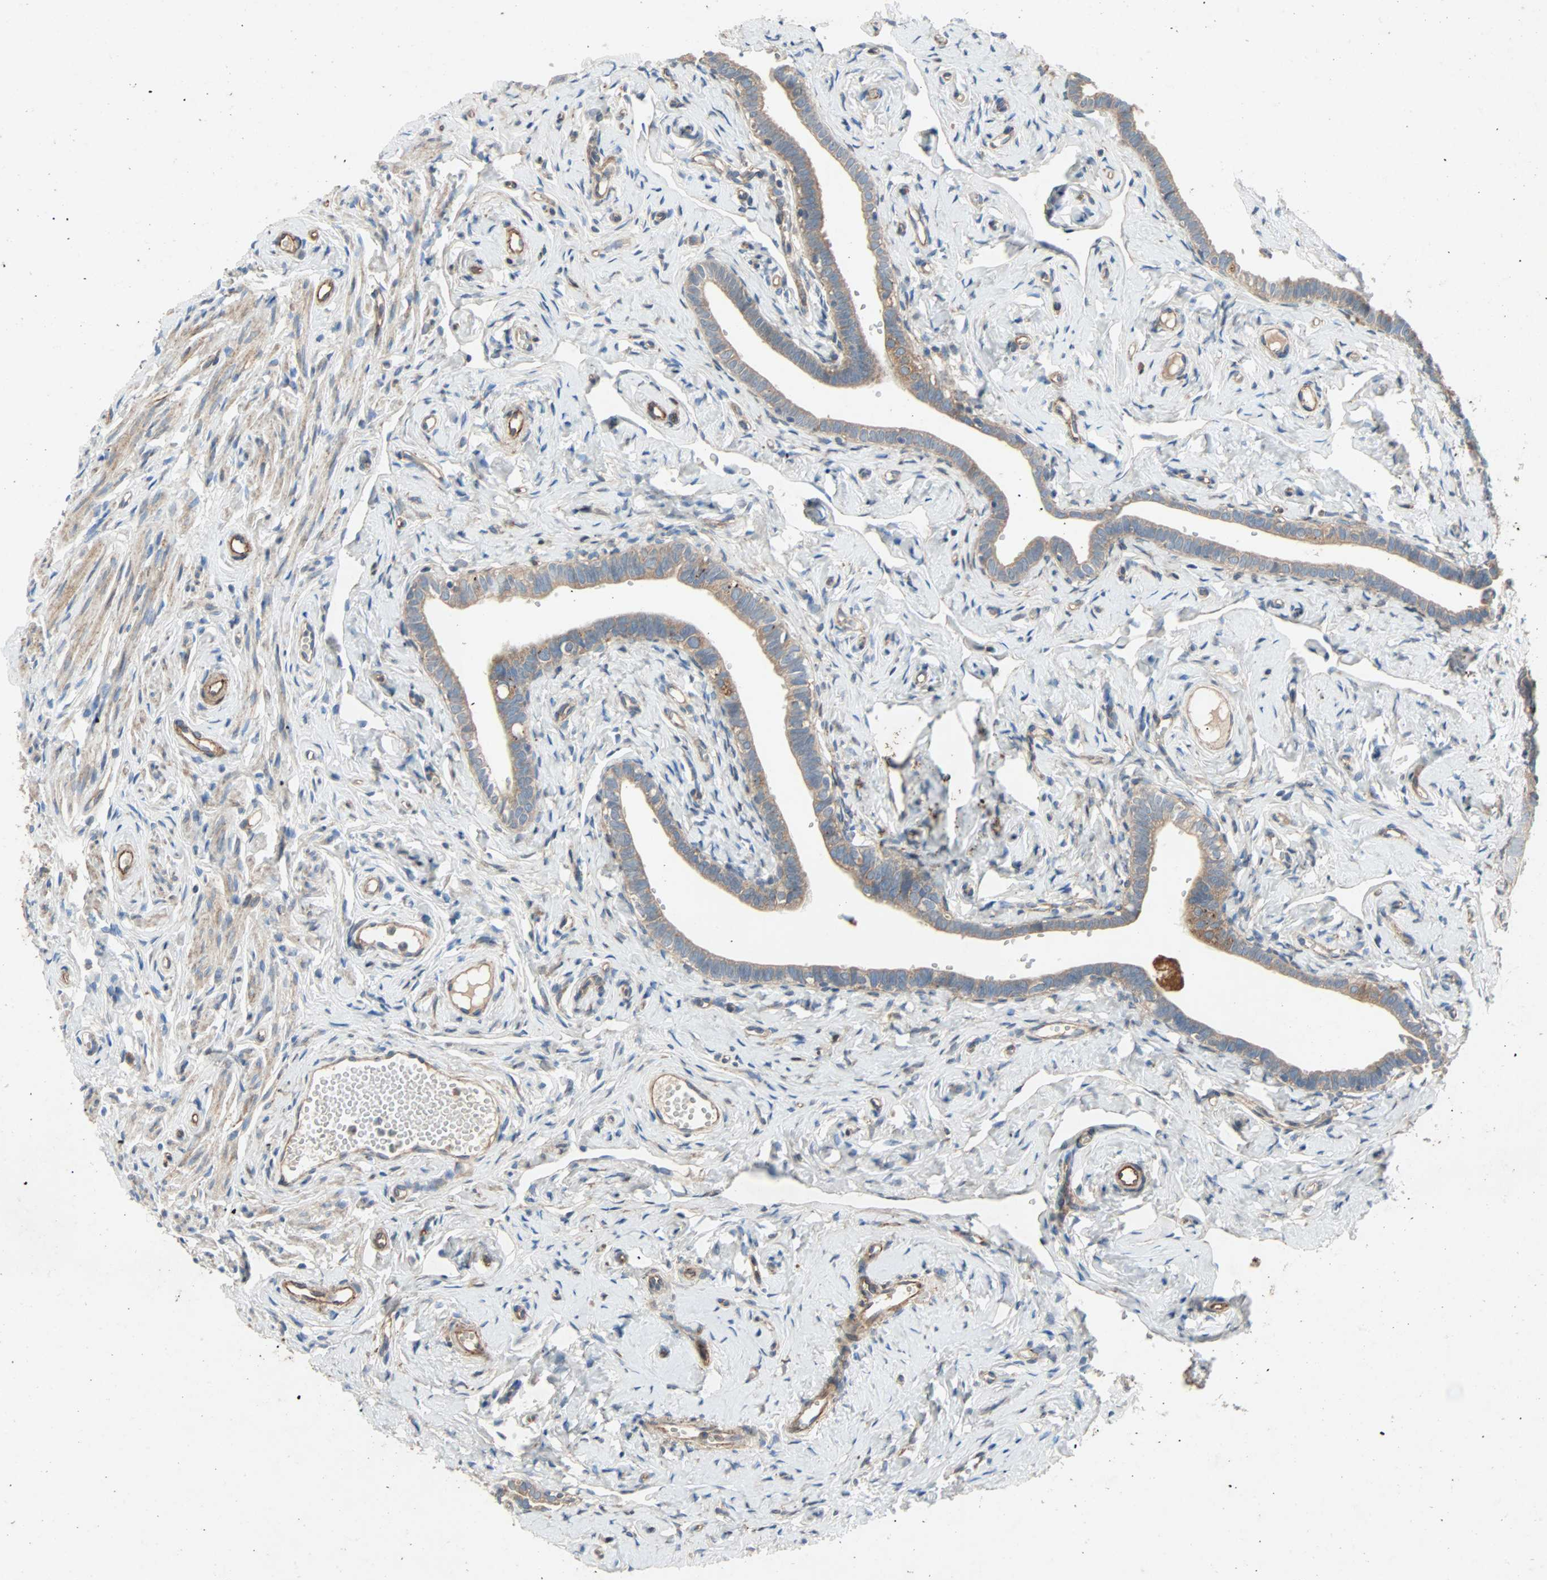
{"staining": {"intensity": "weak", "quantity": ">75%", "location": "cytoplasmic/membranous"}, "tissue": "fallopian tube", "cell_type": "Glandular cells", "image_type": "normal", "snomed": [{"axis": "morphology", "description": "Normal tissue, NOS"}, {"axis": "topography", "description": "Fallopian tube"}], "caption": "This is an image of immunohistochemistry staining of unremarkable fallopian tube, which shows weak staining in the cytoplasmic/membranous of glandular cells.", "gene": "XYLT1", "patient": {"sex": "female", "age": 71}}